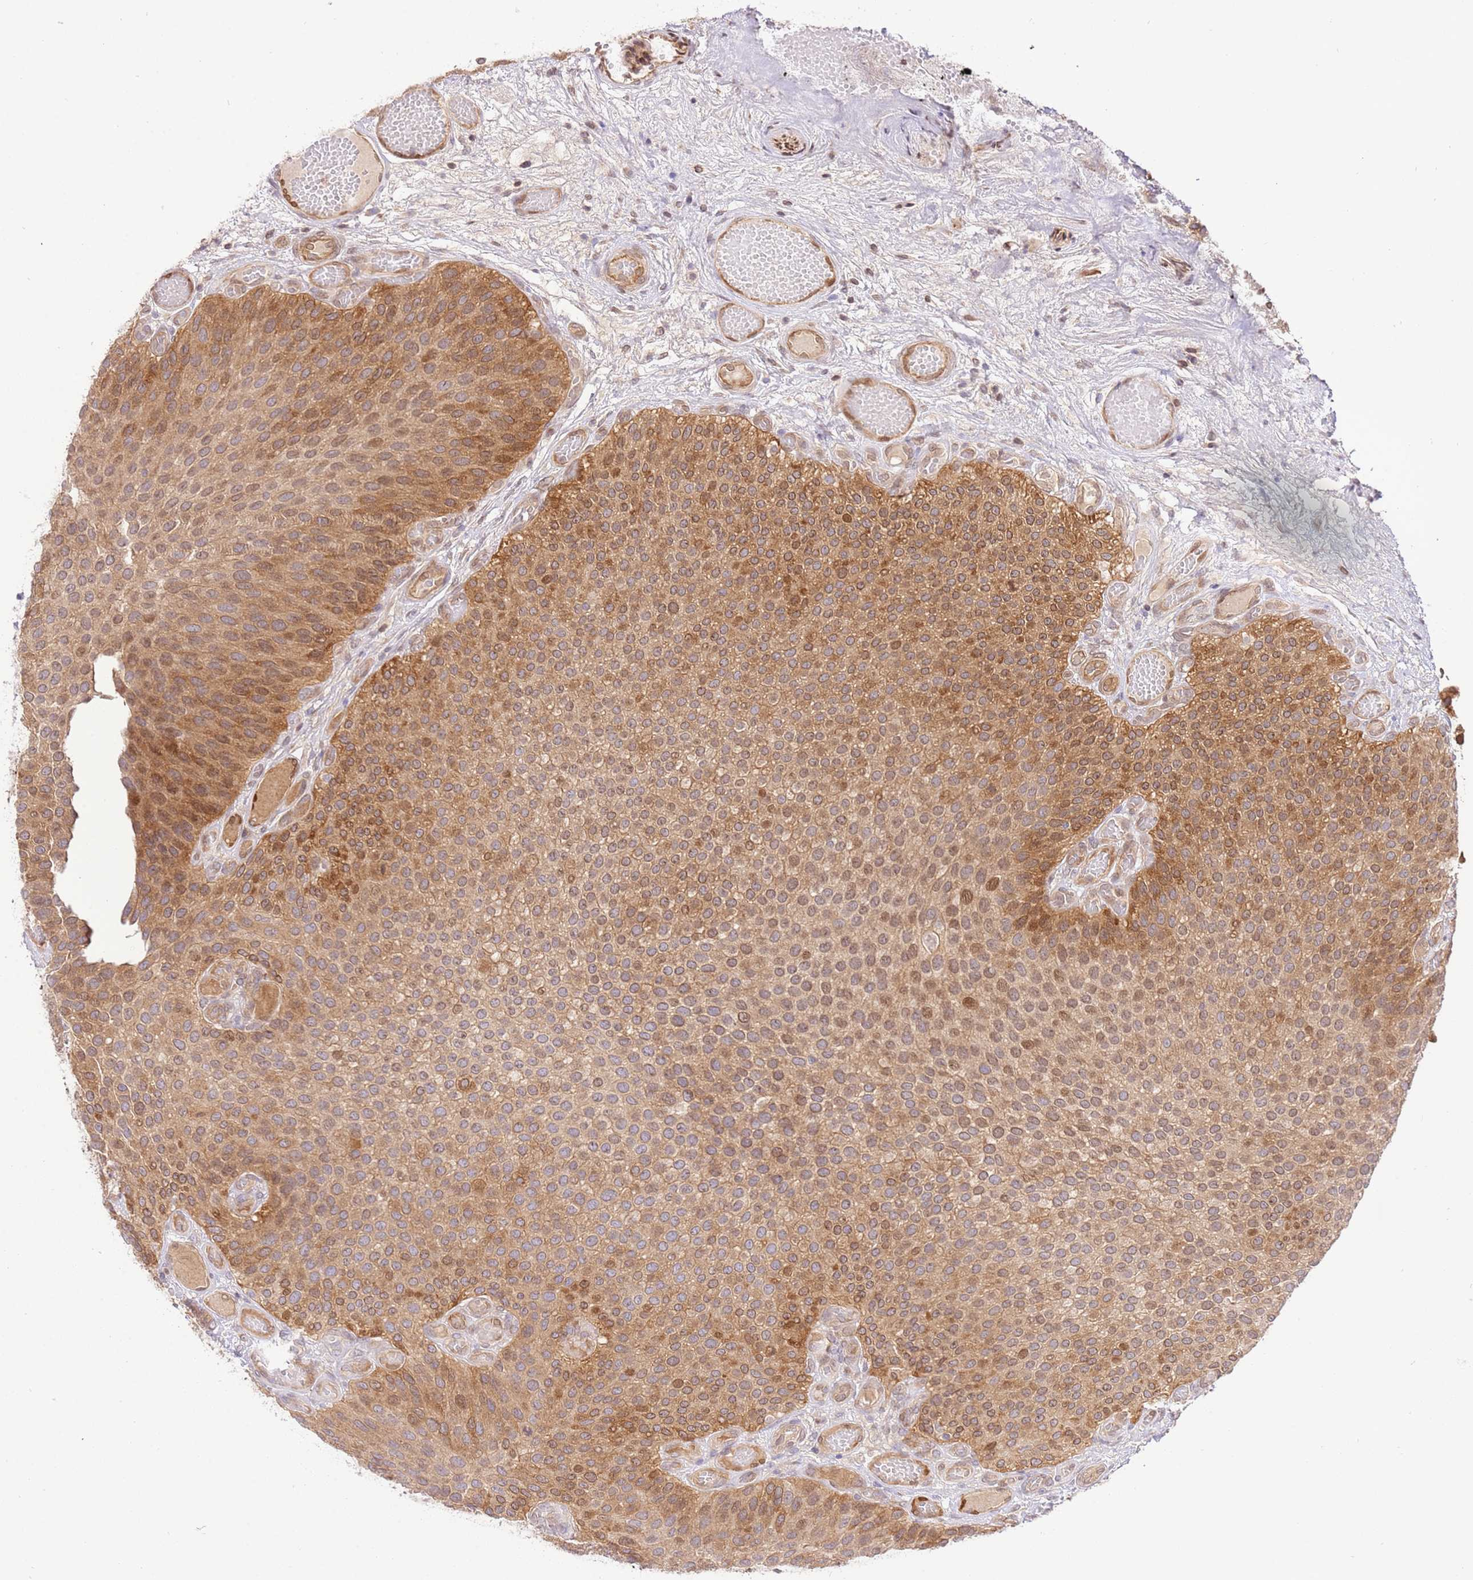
{"staining": {"intensity": "strong", "quantity": ">75%", "location": "cytoplasmic/membranous"}, "tissue": "urothelial cancer", "cell_type": "Tumor cells", "image_type": "cancer", "snomed": [{"axis": "morphology", "description": "Urothelial carcinoma, Low grade"}, {"axis": "topography", "description": "Urinary bladder"}], "caption": "Approximately >75% of tumor cells in urothelial cancer display strong cytoplasmic/membranous protein expression as visualized by brown immunohistochemical staining.", "gene": "TRIM37", "patient": {"sex": "male", "age": 89}}